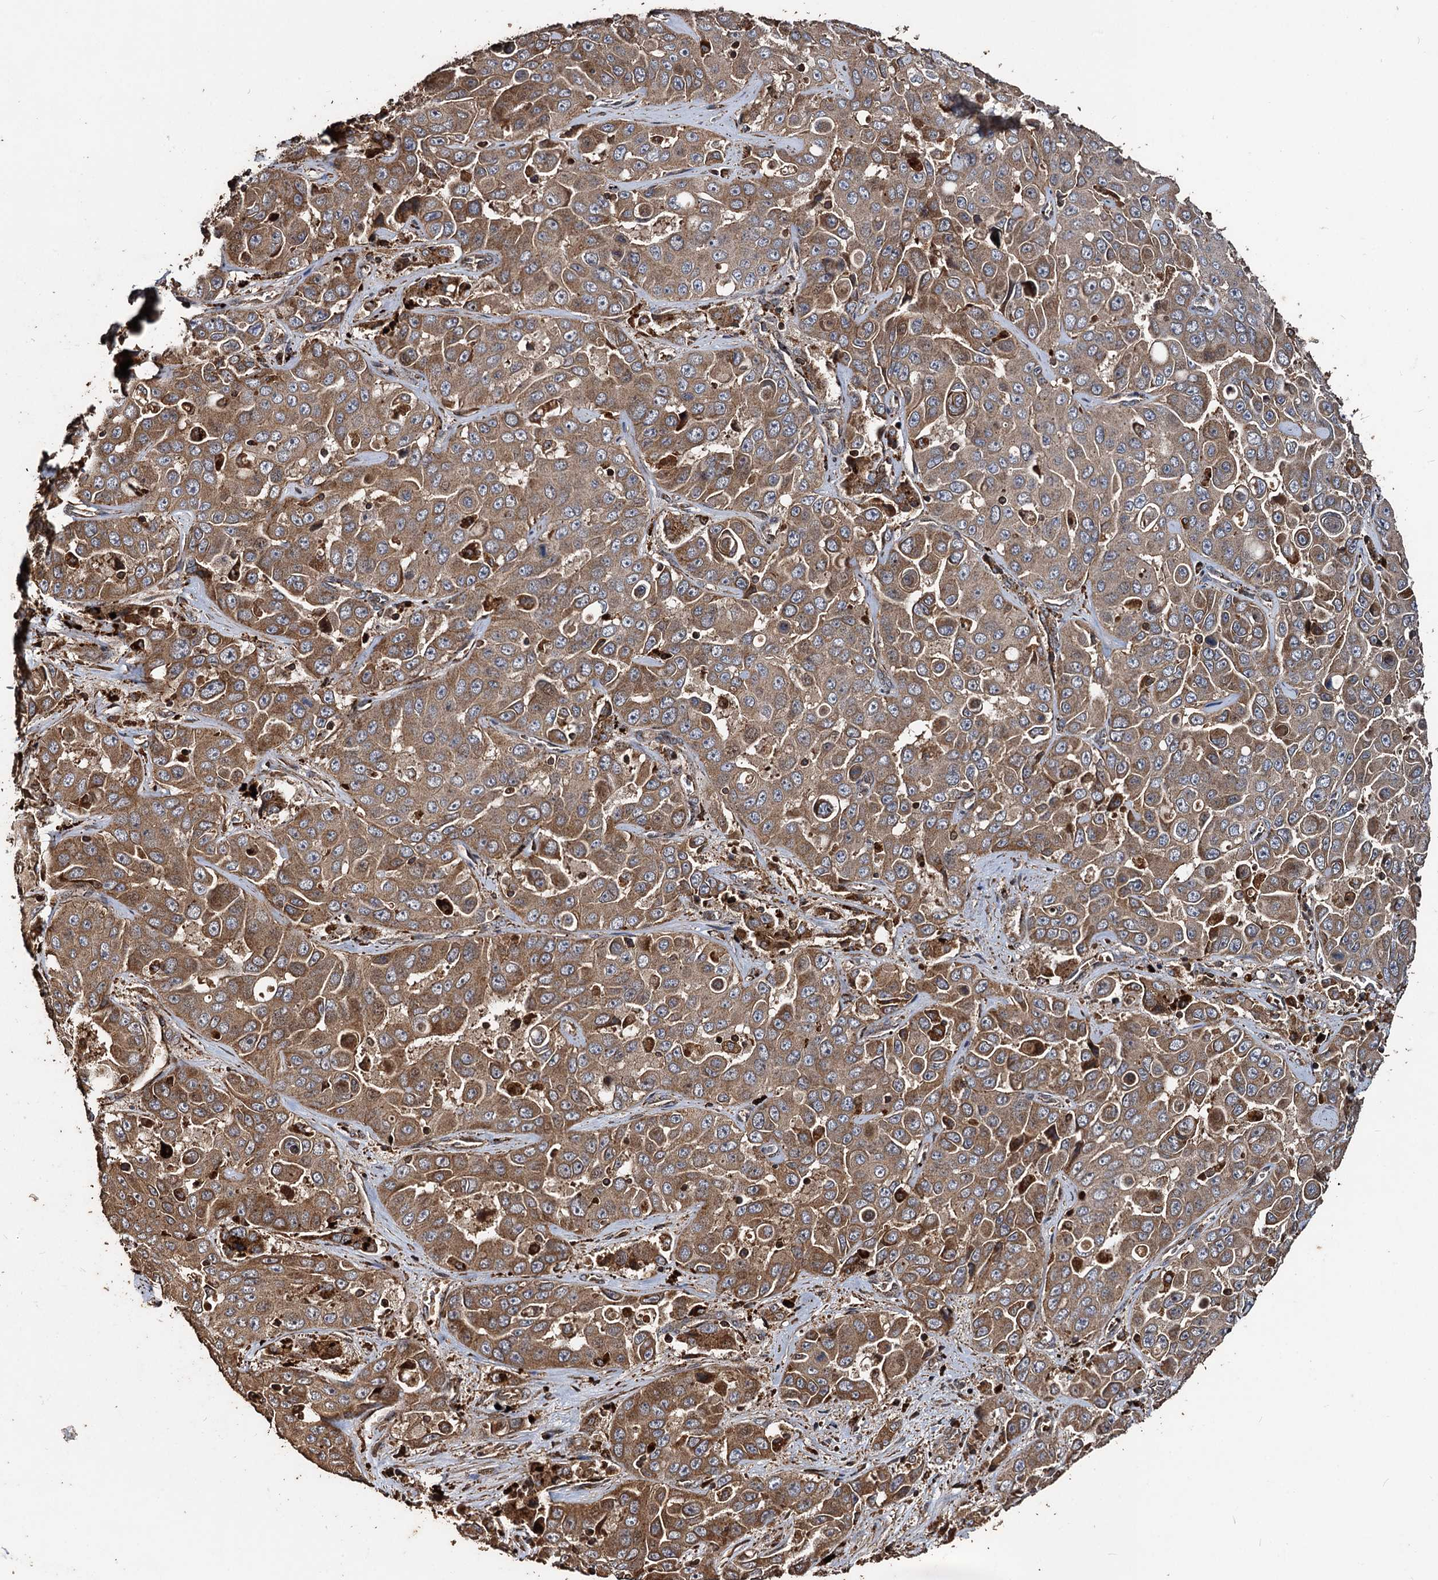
{"staining": {"intensity": "moderate", "quantity": ">75%", "location": "cytoplasmic/membranous"}, "tissue": "liver cancer", "cell_type": "Tumor cells", "image_type": "cancer", "snomed": [{"axis": "morphology", "description": "Cholangiocarcinoma"}, {"axis": "topography", "description": "Liver"}], "caption": "About >75% of tumor cells in liver cancer display moderate cytoplasmic/membranous protein positivity as visualized by brown immunohistochemical staining.", "gene": "NOTCH2NLA", "patient": {"sex": "female", "age": 52}}